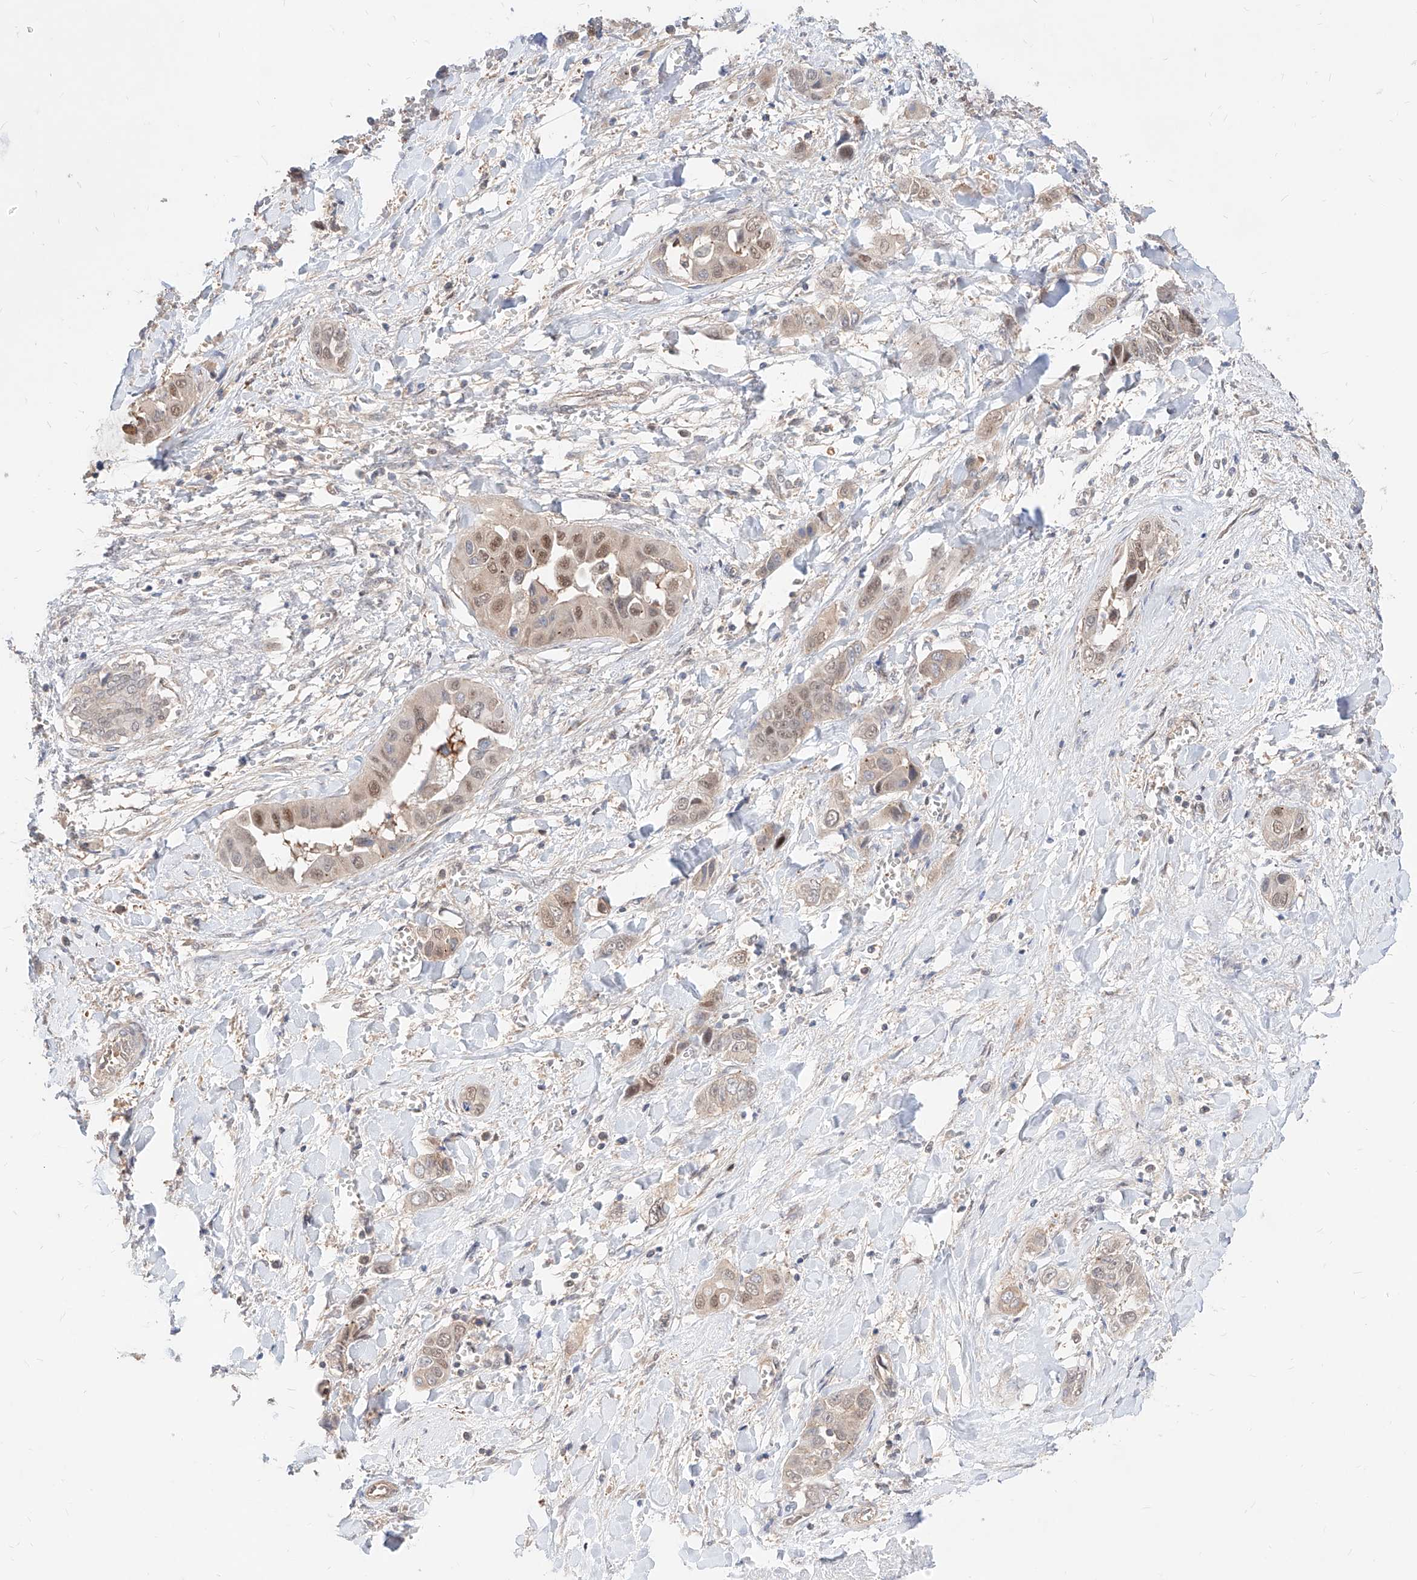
{"staining": {"intensity": "weak", "quantity": ">75%", "location": "nuclear"}, "tissue": "liver cancer", "cell_type": "Tumor cells", "image_type": "cancer", "snomed": [{"axis": "morphology", "description": "Cholangiocarcinoma"}, {"axis": "topography", "description": "Liver"}], "caption": "IHC of human cholangiocarcinoma (liver) demonstrates low levels of weak nuclear positivity in about >75% of tumor cells.", "gene": "TSNAX", "patient": {"sex": "female", "age": 52}}